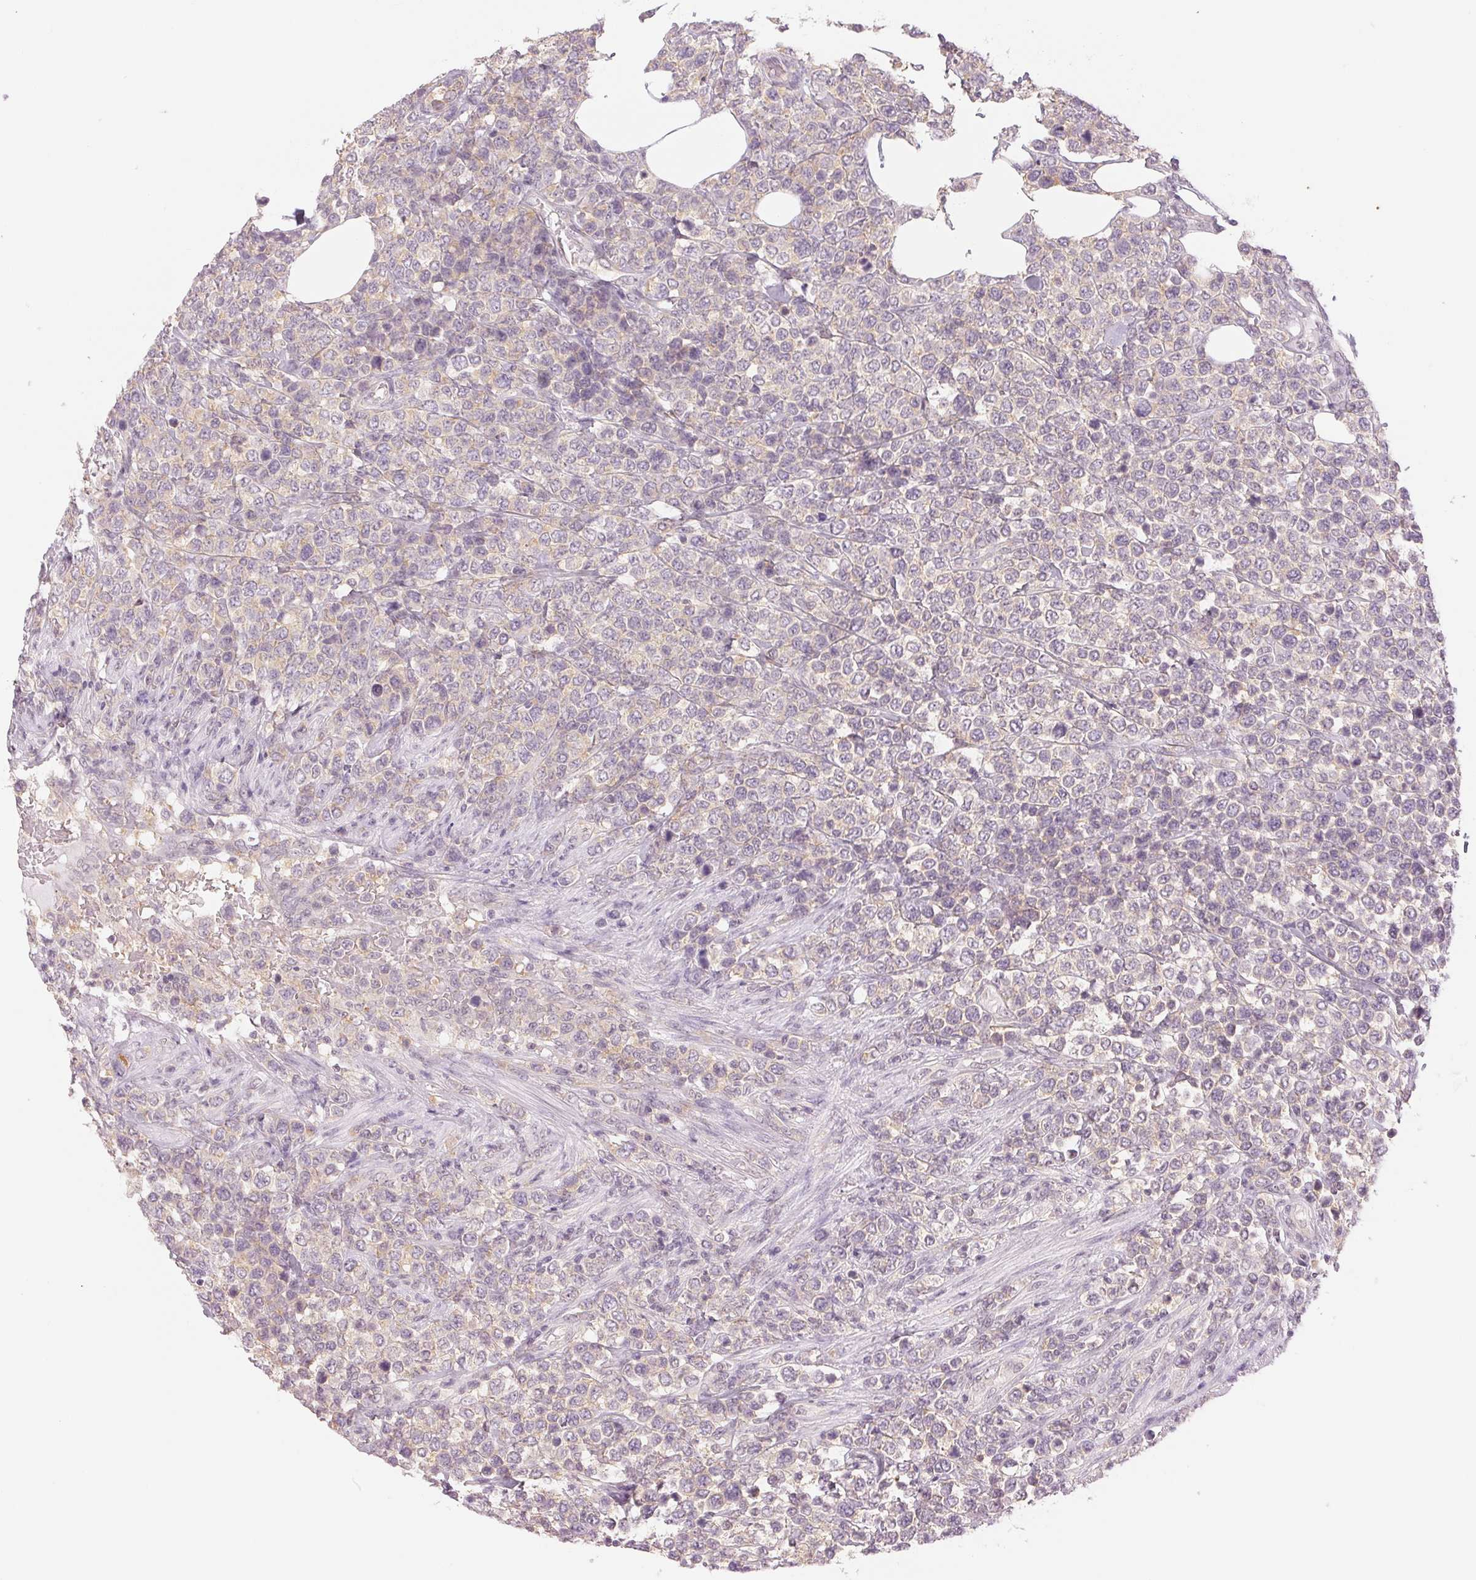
{"staining": {"intensity": "negative", "quantity": "none", "location": "none"}, "tissue": "lymphoma", "cell_type": "Tumor cells", "image_type": "cancer", "snomed": [{"axis": "morphology", "description": "Malignant lymphoma, non-Hodgkin's type, High grade"}, {"axis": "topography", "description": "Soft tissue"}], "caption": "Immunohistochemistry (IHC) histopathology image of neoplastic tissue: high-grade malignant lymphoma, non-Hodgkin's type stained with DAB displays no significant protein expression in tumor cells.", "gene": "KPRP", "patient": {"sex": "female", "age": 56}}